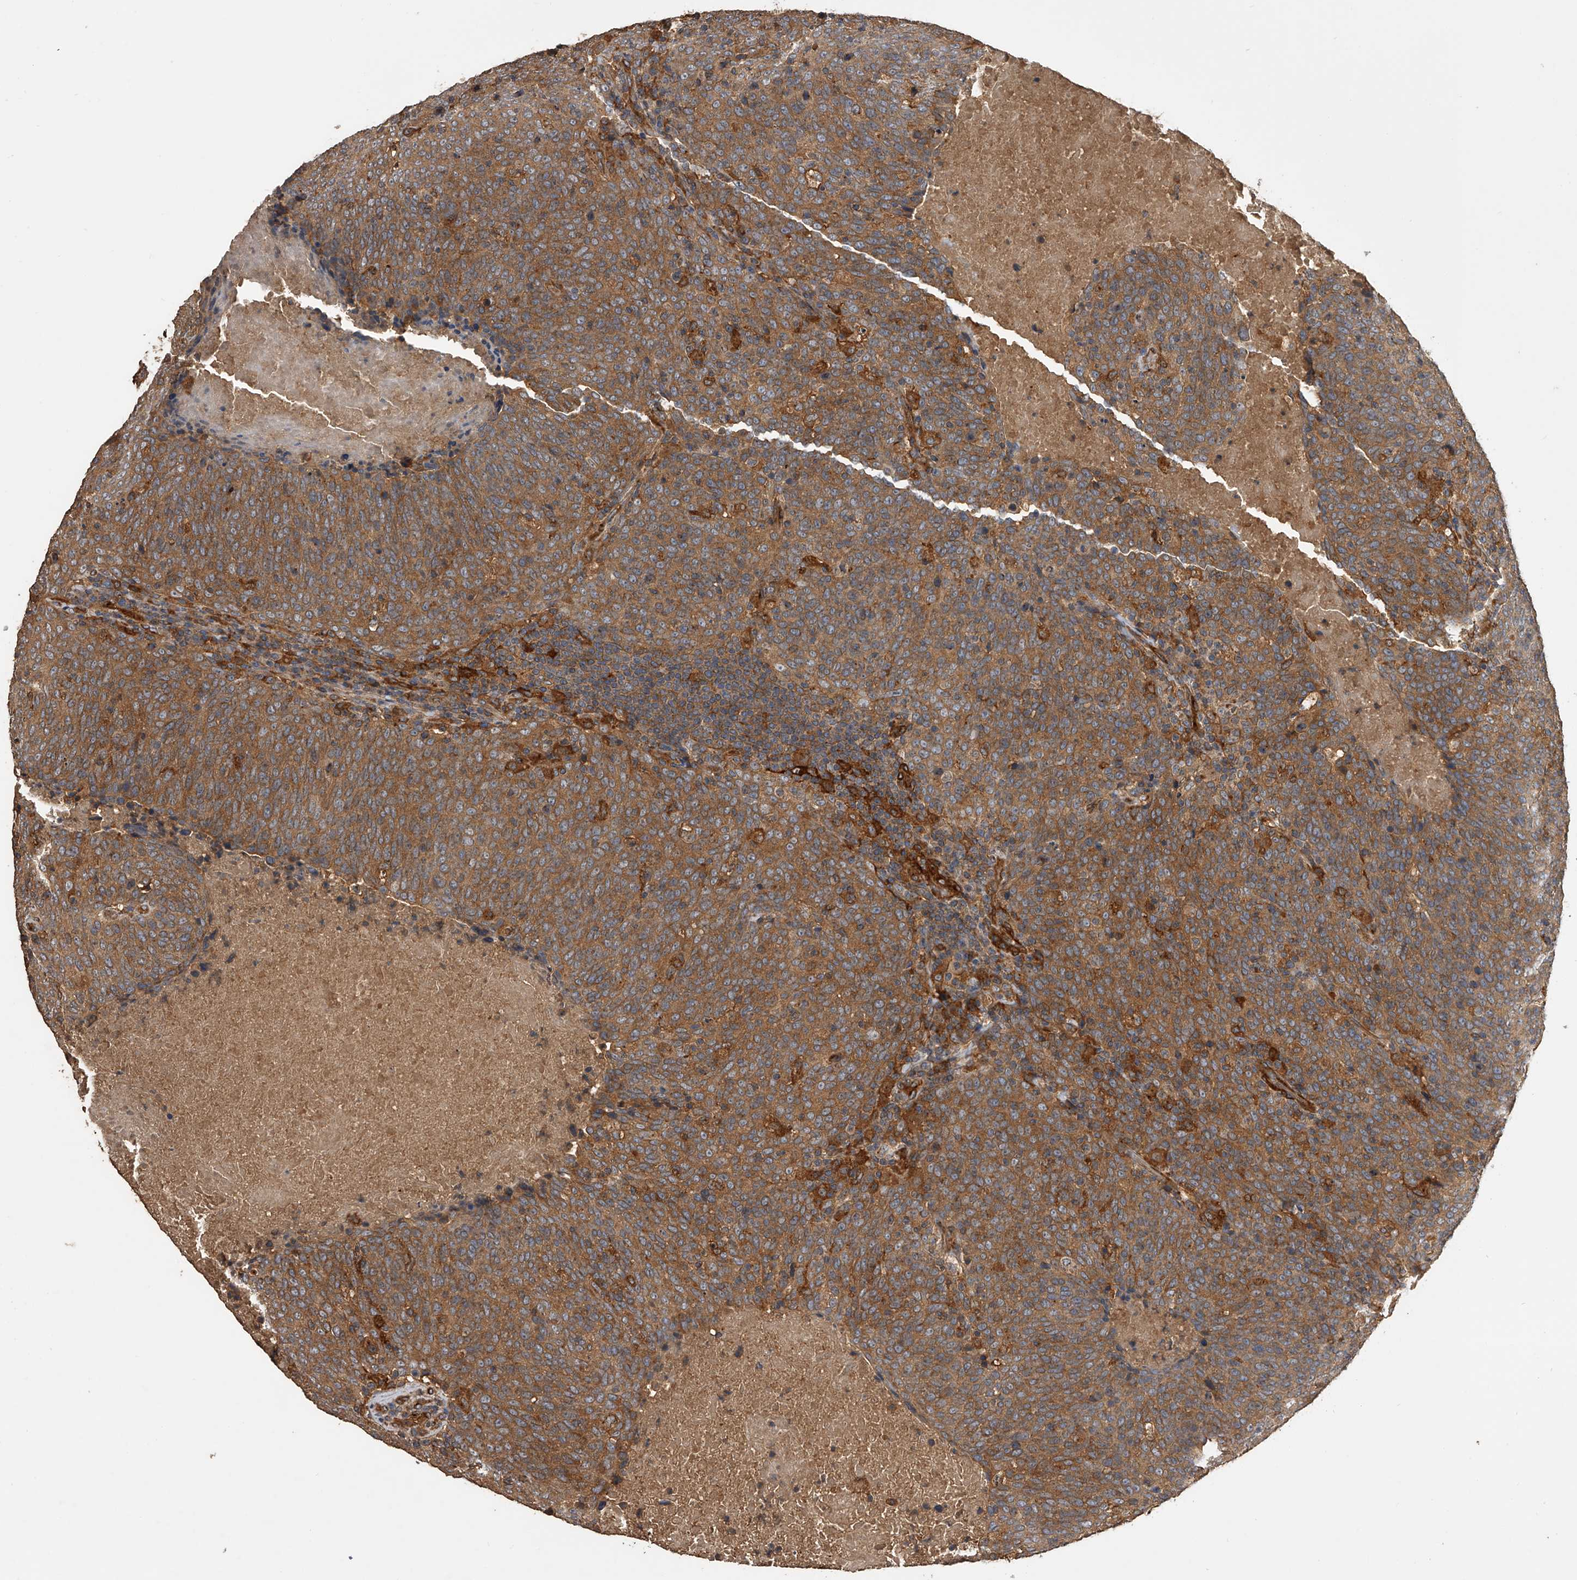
{"staining": {"intensity": "moderate", "quantity": ">75%", "location": "cytoplasmic/membranous"}, "tissue": "head and neck cancer", "cell_type": "Tumor cells", "image_type": "cancer", "snomed": [{"axis": "morphology", "description": "Squamous cell carcinoma, NOS"}, {"axis": "morphology", "description": "Squamous cell carcinoma, metastatic, NOS"}, {"axis": "topography", "description": "Lymph node"}, {"axis": "topography", "description": "Head-Neck"}], "caption": "Brown immunohistochemical staining in human squamous cell carcinoma (head and neck) reveals moderate cytoplasmic/membranous expression in about >75% of tumor cells. (DAB (3,3'-diaminobenzidine) = brown stain, brightfield microscopy at high magnification).", "gene": "PTPRA", "patient": {"sex": "male", "age": 62}}